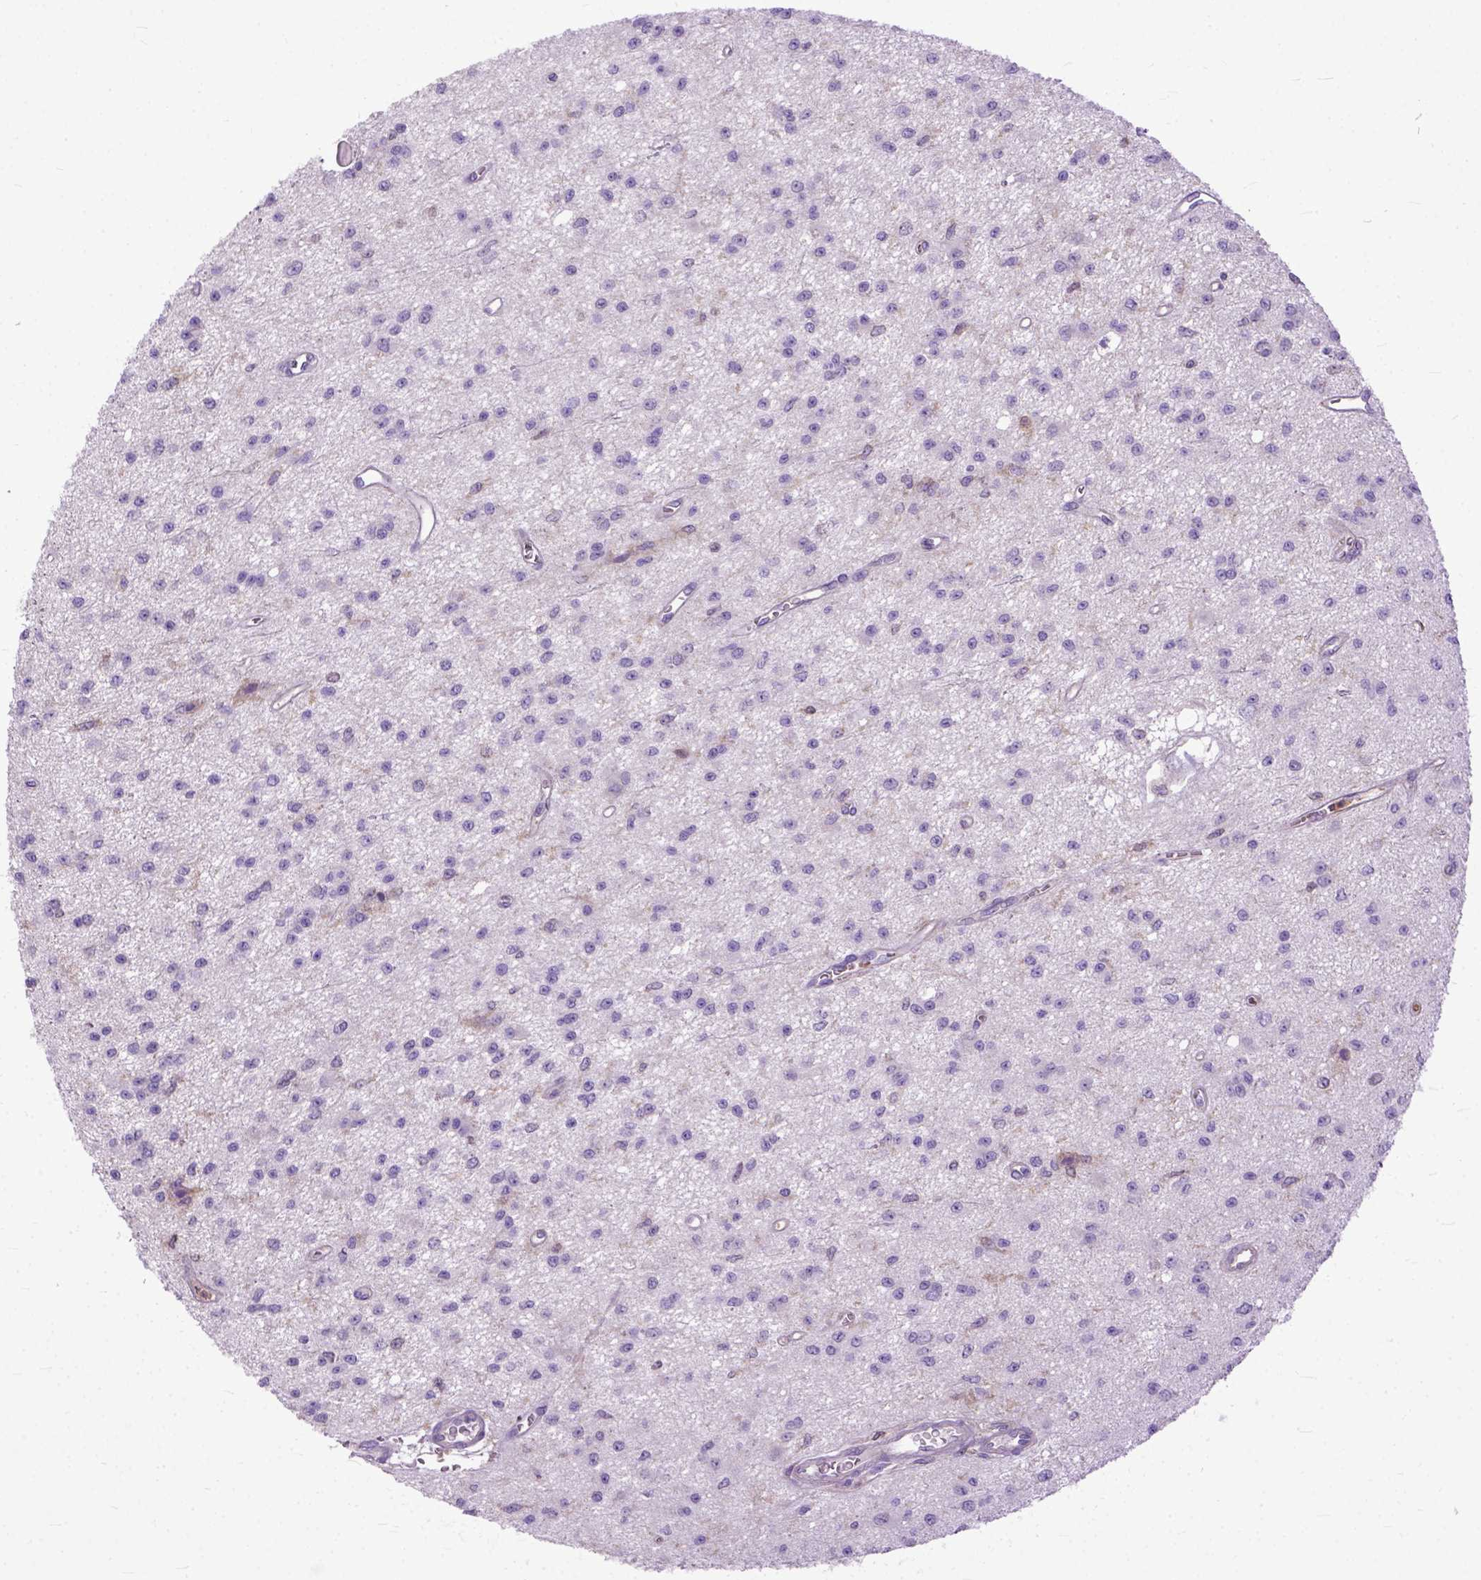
{"staining": {"intensity": "weak", "quantity": "<25%", "location": "cytoplasmic/membranous"}, "tissue": "glioma", "cell_type": "Tumor cells", "image_type": "cancer", "snomed": [{"axis": "morphology", "description": "Glioma, malignant, Low grade"}, {"axis": "topography", "description": "Brain"}], "caption": "Immunohistochemical staining of malignant glioma (low-grade) shows no significant positivity in tumor cells.", "gene": "NAMPT", "patient": {"sex": "female", "age": 45}}